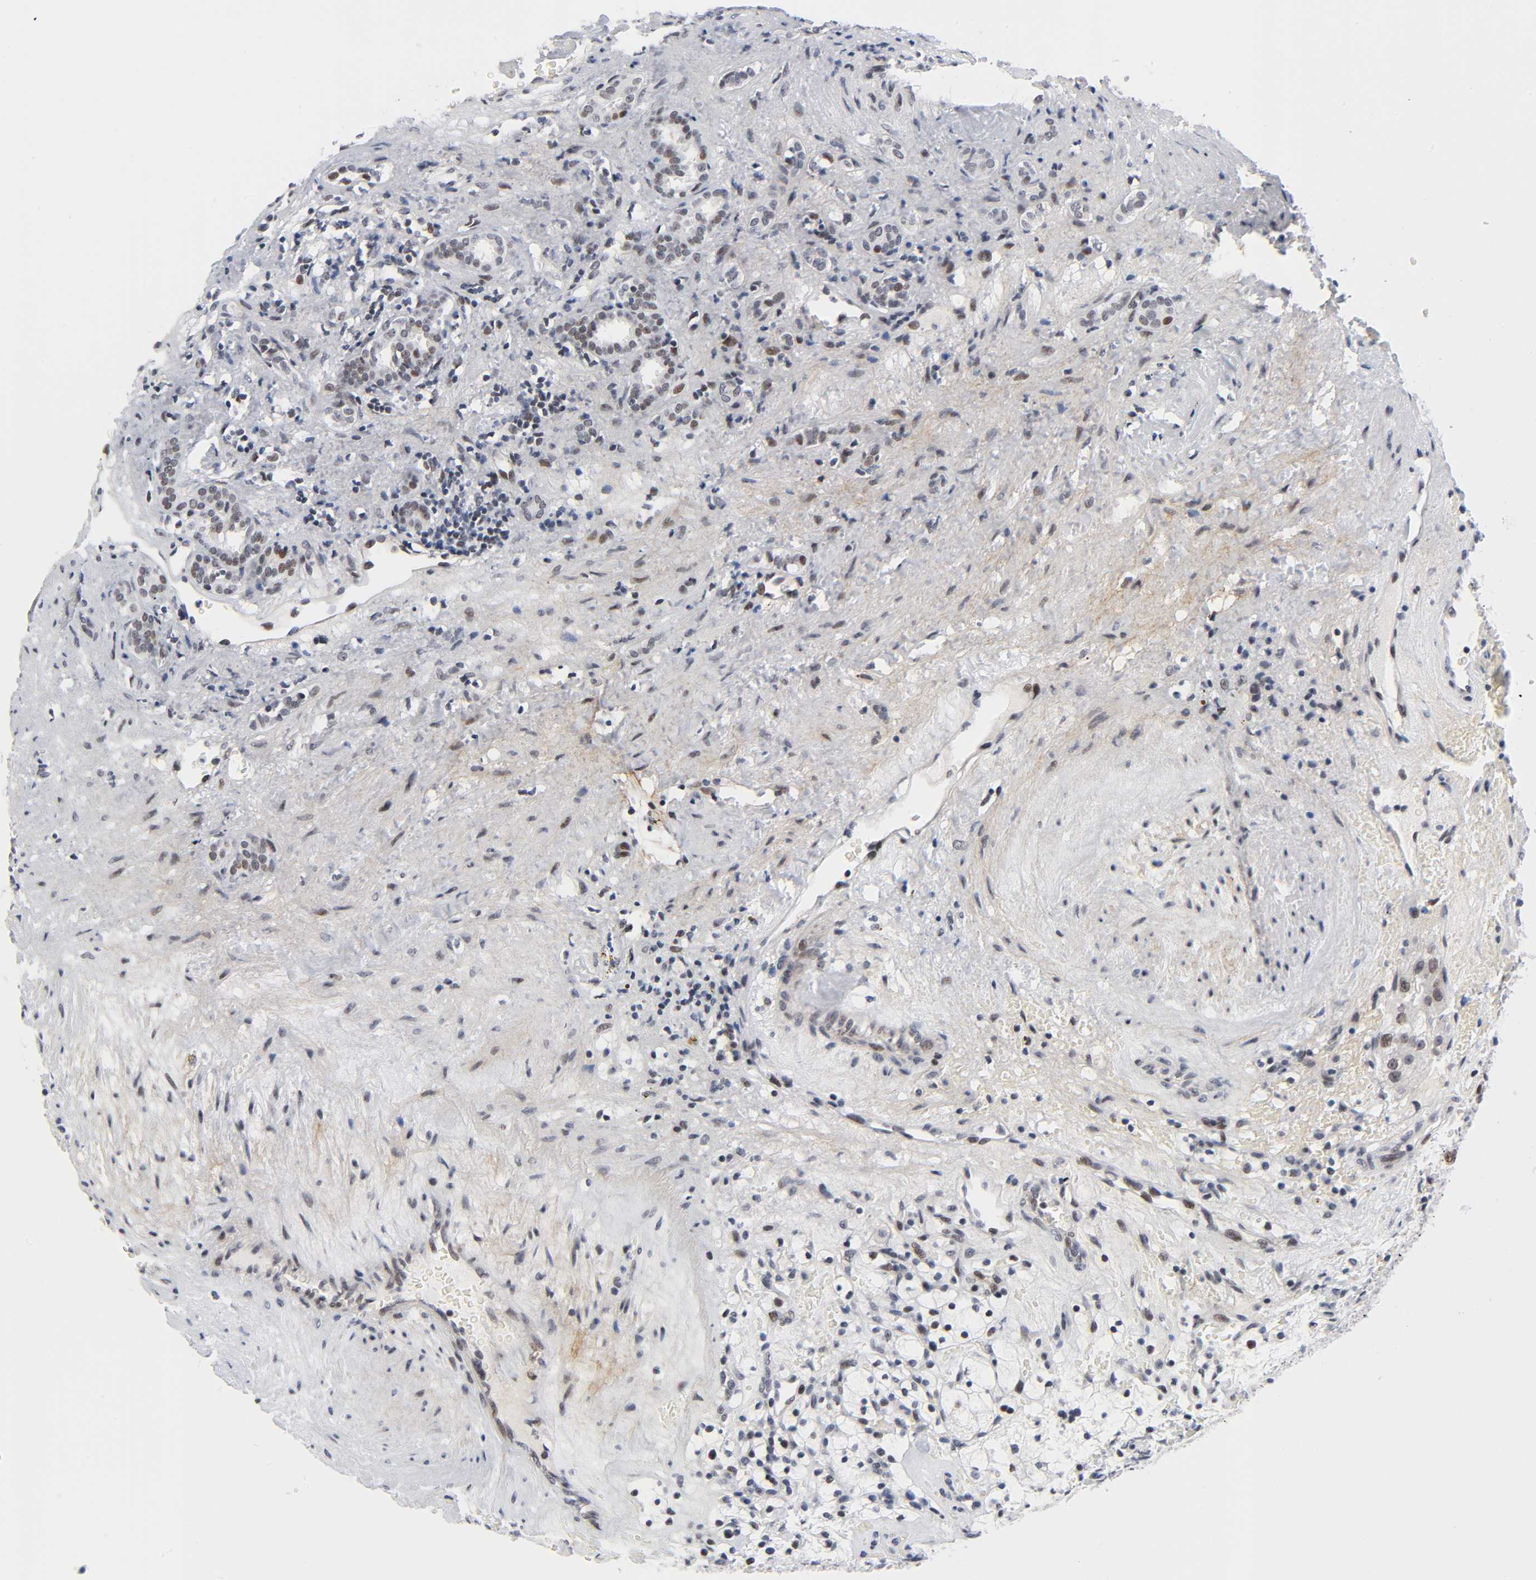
{"staining": {"intensity": "weak", "quantity": "25%-75%", "location": "nuclear"}, "tissue": "renal cancer", "cell_type": "Tumor cells", "image_type": "cancer", "snomed": [{"axis": "morphology", "description": "Adenocarcinoma, NOS"}, {"axis": "topography", "description": "Kidney"}], "caption": "Adenocarcinoma (renal) was stained to show a protein in brown. There is low levels of weak nuclear positivity in approximately 25%-75% of tumor cells.", "gene": "DIDO1", "patient": {"sex": "female", "age": 83}}